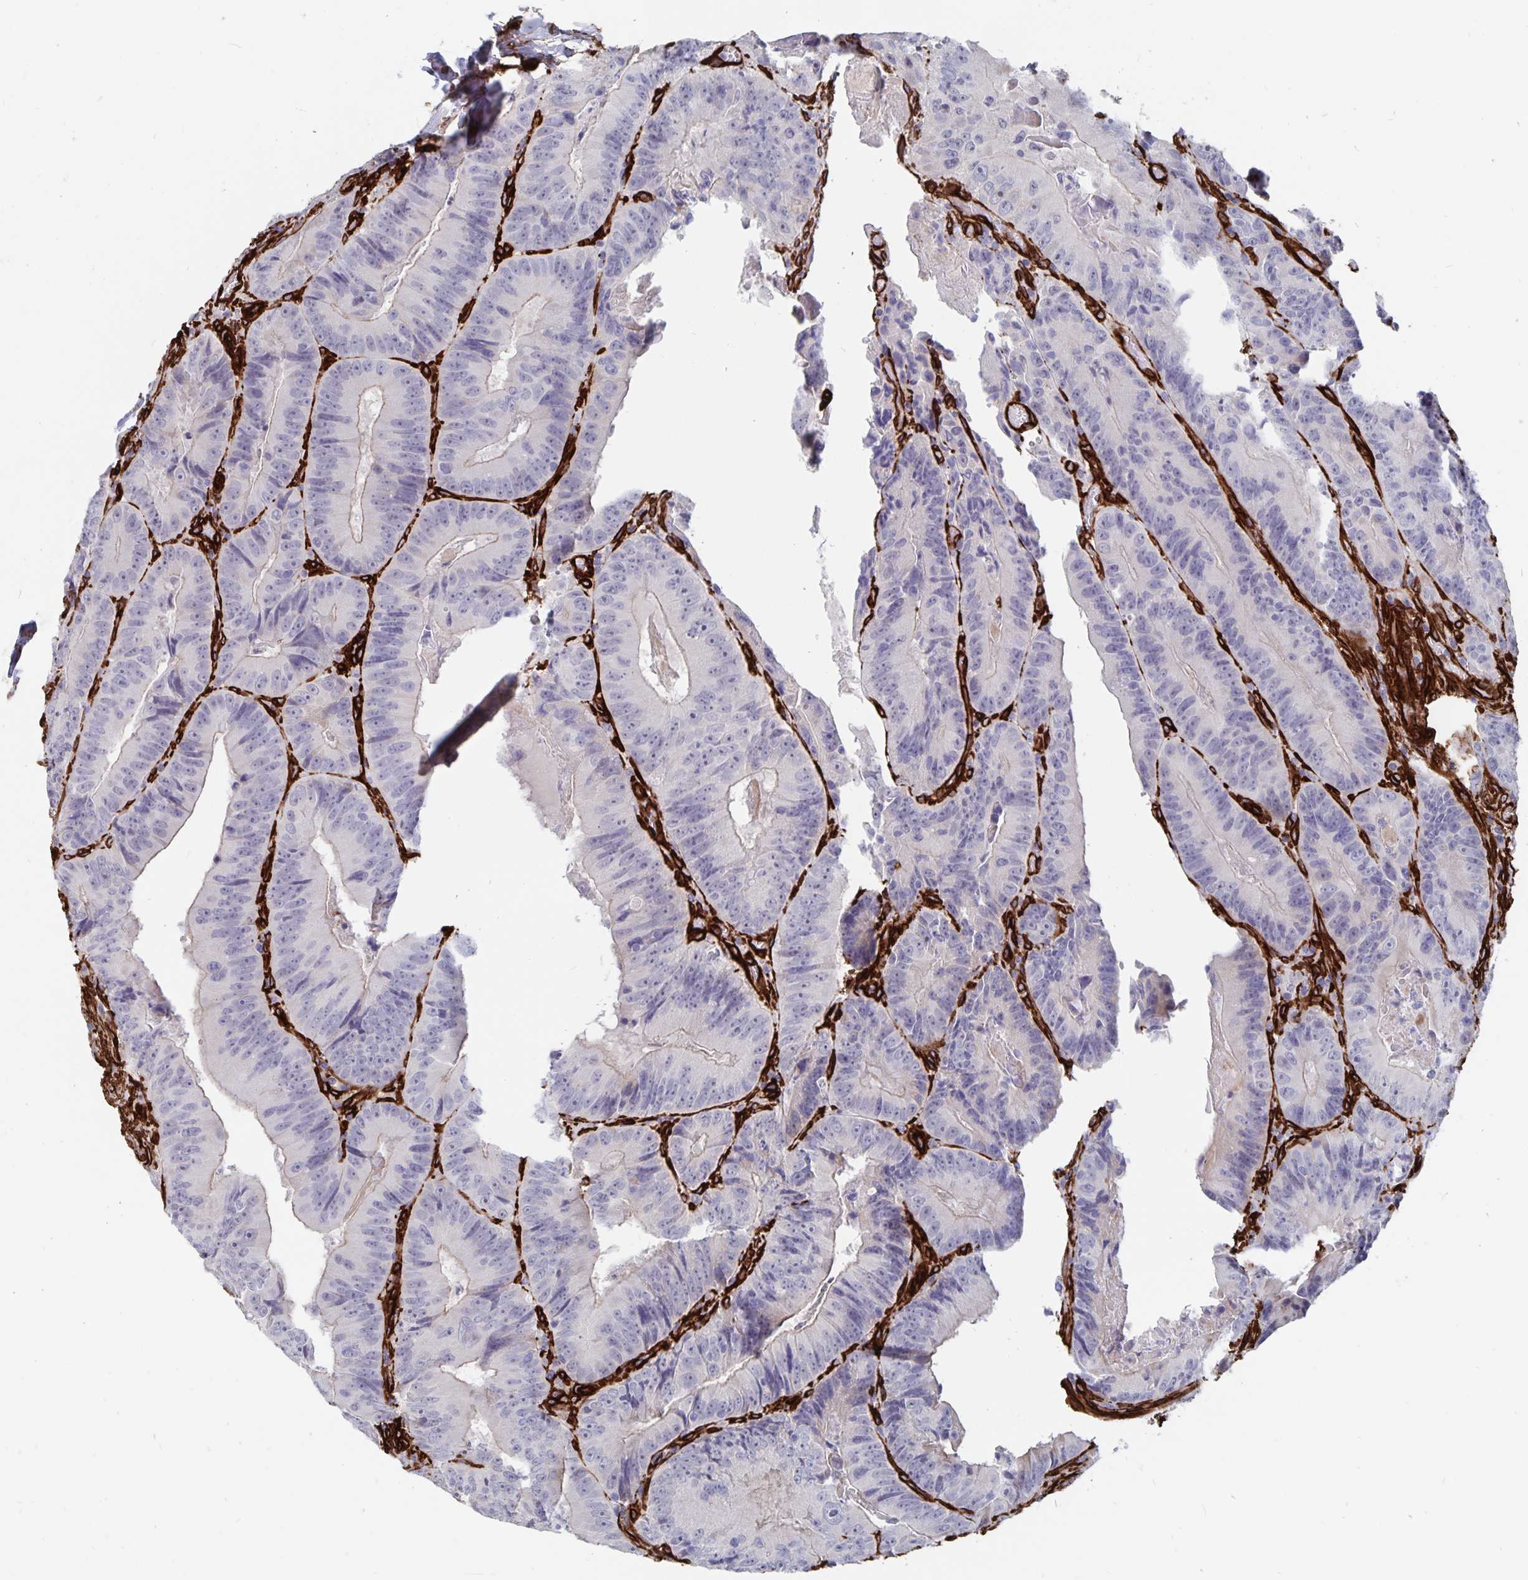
{"staining": {"intensity": "negative", "quantity": "none", "location": "none"}, "tissue": "colorectal cancer", "cell_type": "Tumor cells", "image_type": "cancer", "snomed": [{"axis": "morphology", "description": "Adenocarcinoma, NOS"}, {"axis": "topography", "description": "Colon"}], "caption": "IHC of colorectal adenocarcinoma exhibits no staining in tumor cells. (Immunohistochemistry, brightfield microscopy, high magnification).", "gene": "DCHS2", "patient": {"sex": "female", "age": 86}}